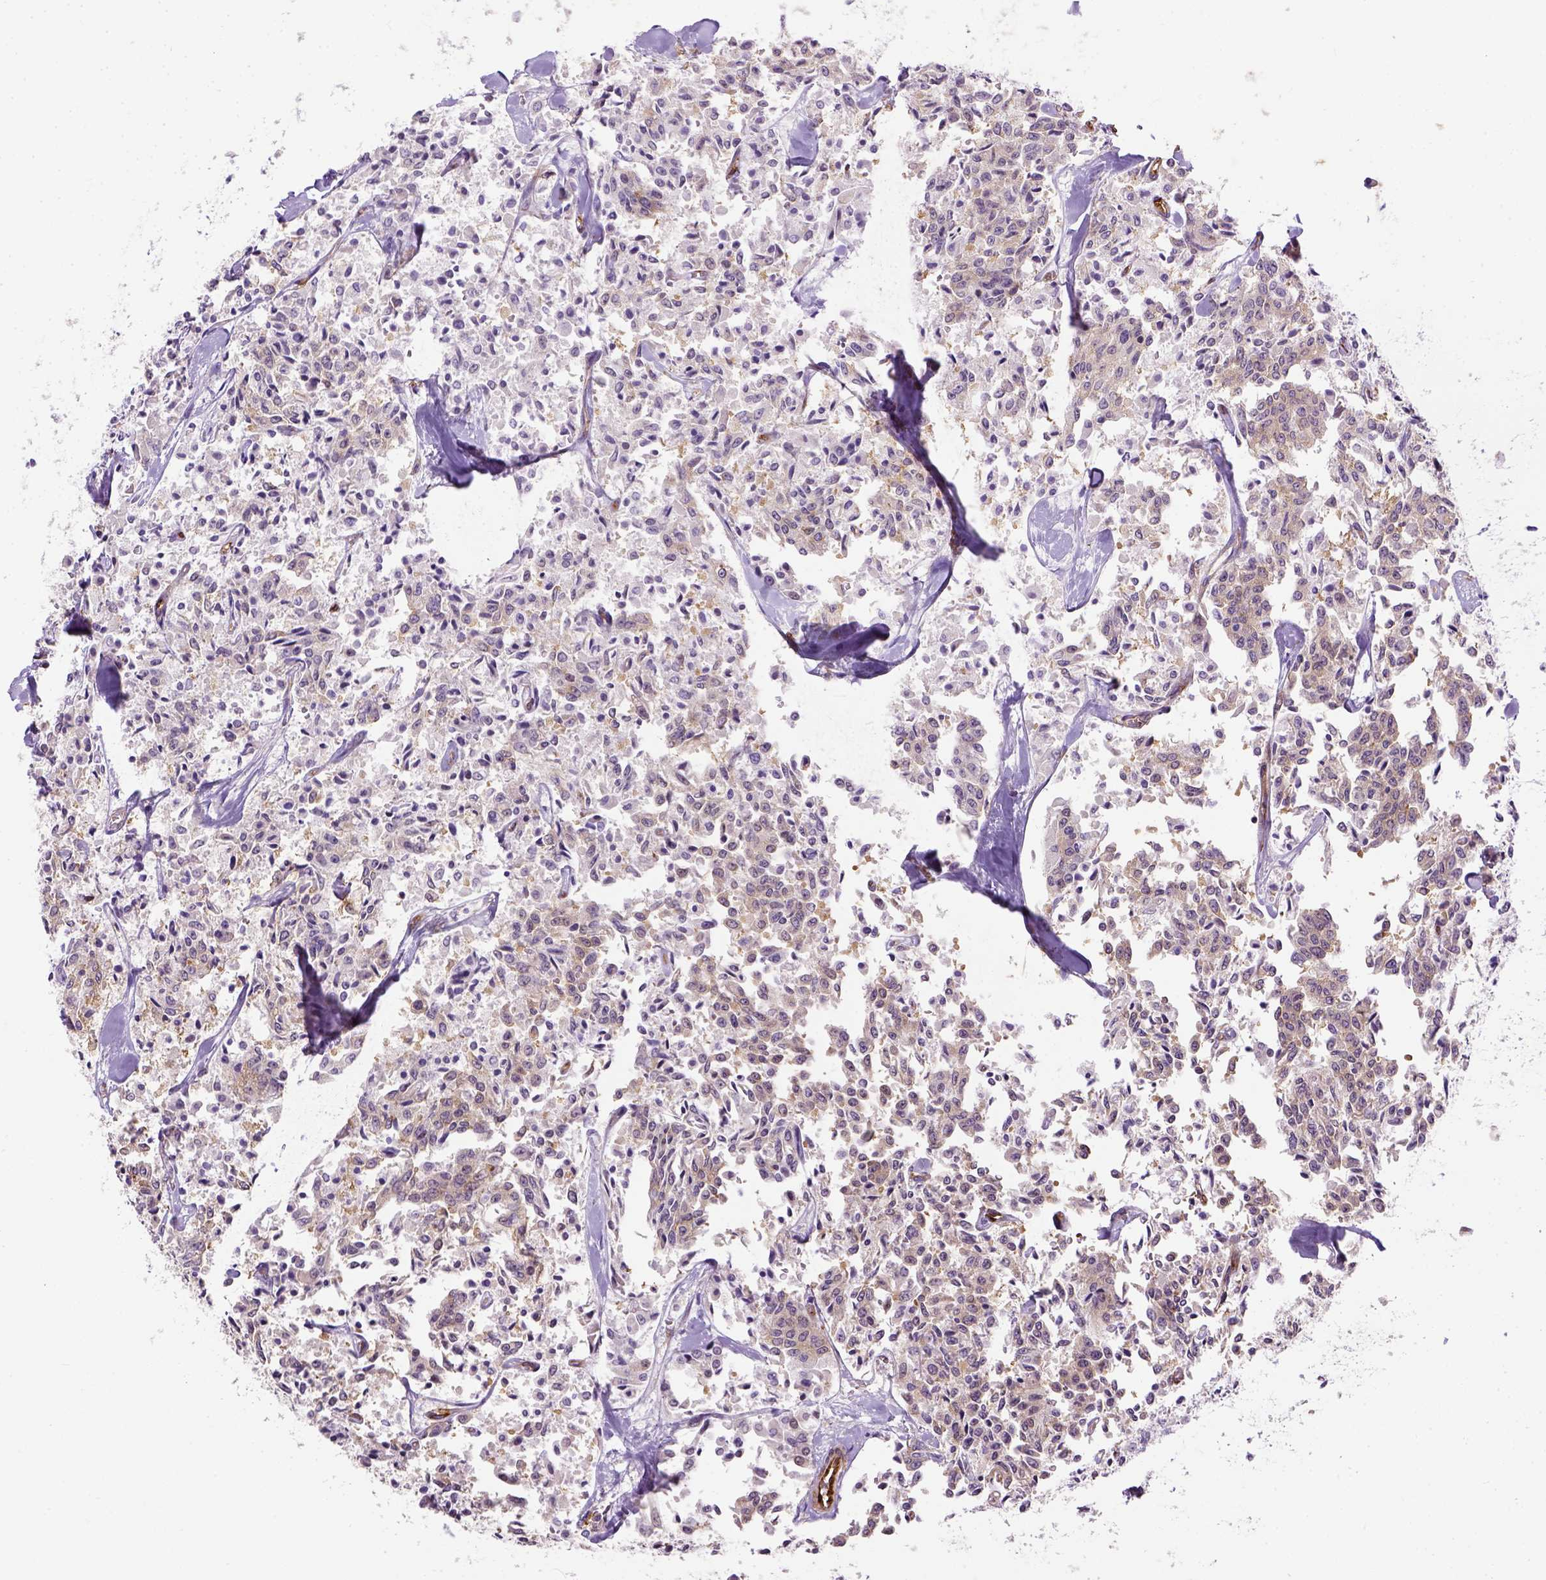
{"staining": {"intensity": "weak", "quantity": "25%-75%", "location": "cytoplasmic/membranous"}, "tissue": "carcinoid", "cell_type": "Tumor cells", "image_type": "cancer", "snomed": [{"axis": "morphology", "description": "Carcinoid, malignant, NOS"}, {"axis": "topography", "description": "Lung"}], "caption": "IHC of human carcinoid demonstrates low levels of weak cytoplasmic/membranous expression in about 25%-75% of tumor cells.", "gene": "KAZN", "patient": {"sex": "male", "age": 71}}